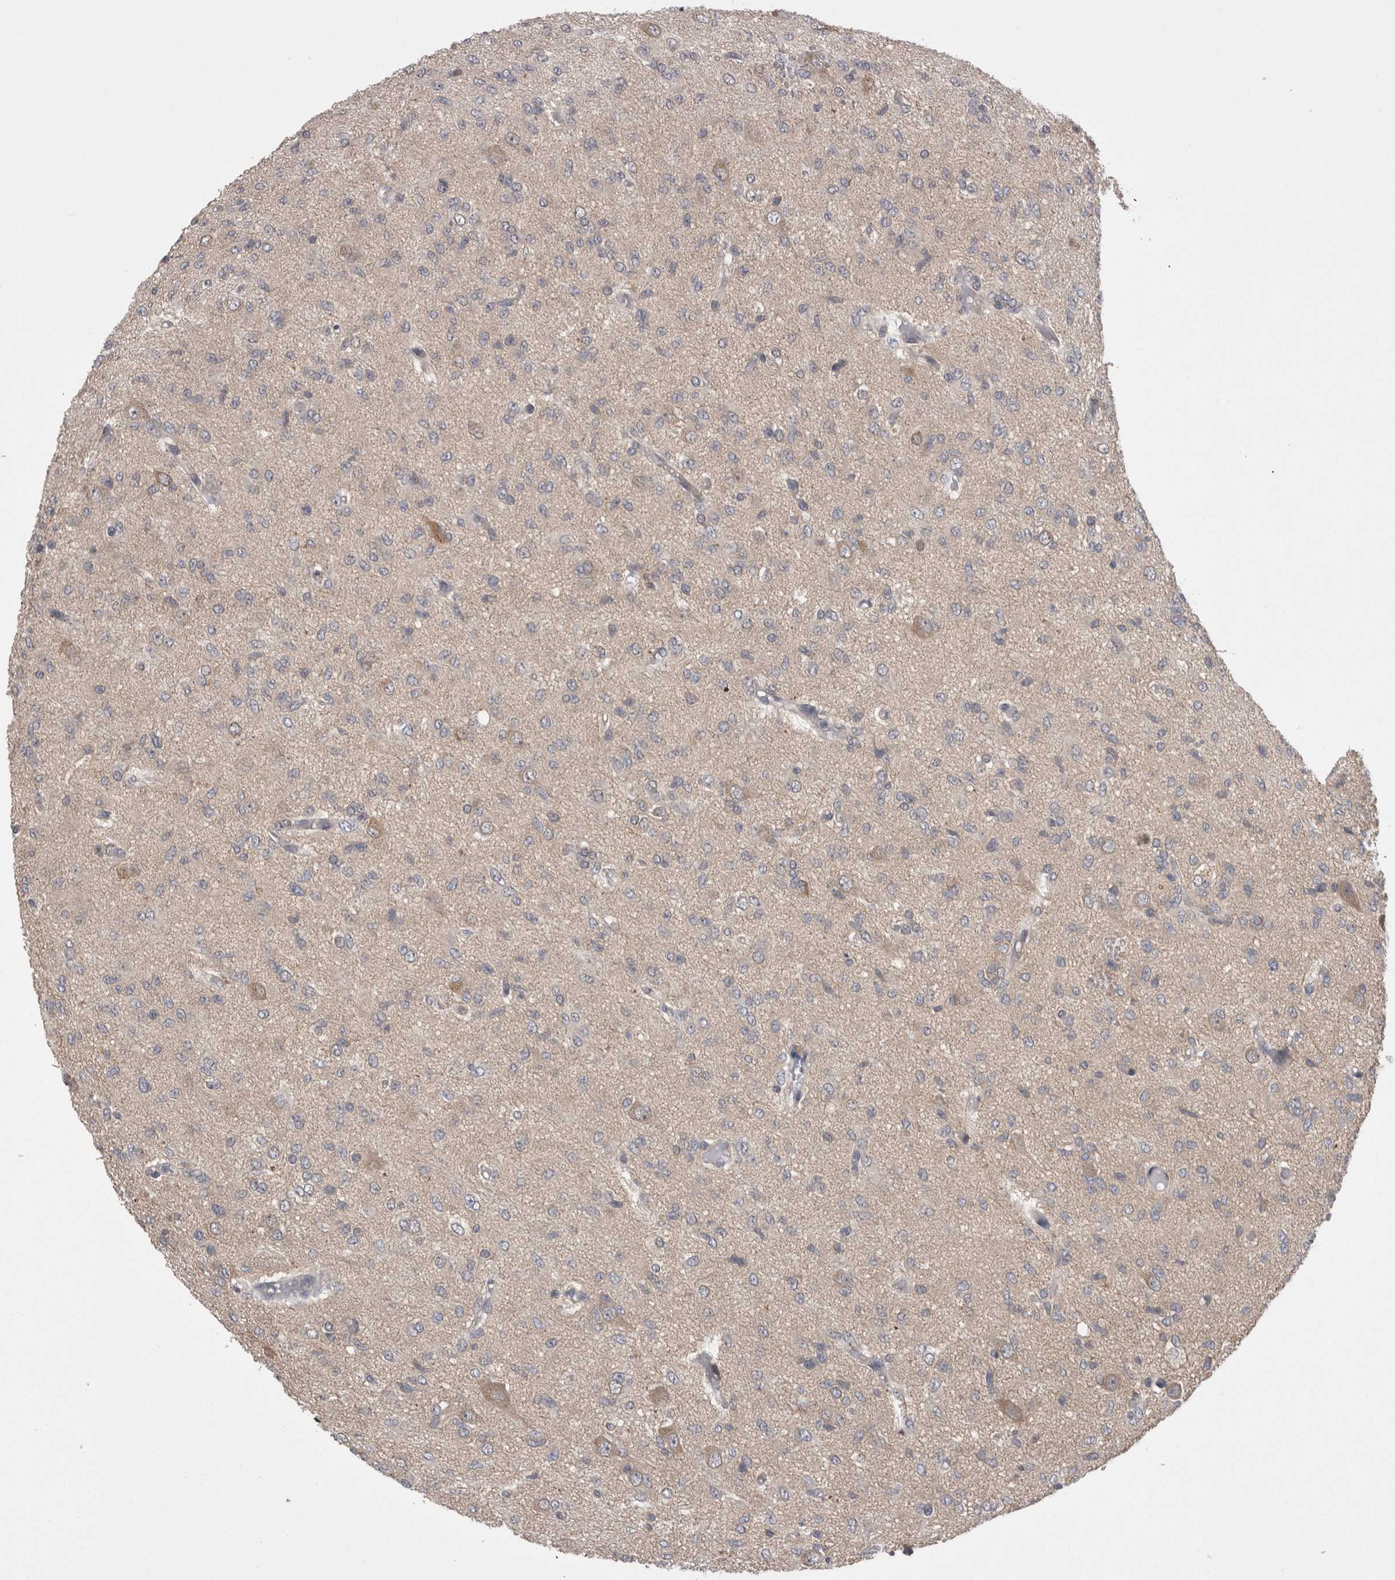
{"staining": {"intensity": "negative", "quantity": "none", "location": "none"}, "tissue": "glioma", "cell_type": "Tumor cells", "image_type": "cancer", "snomed": [{"axis": "morphology", "description": "Glioma, malignant, High grade"}, {"axis": "topography", "description": "Brain"}], "caption": "High power microscopy micrograph of an IHC image of glioma, revealing no significant expression in tumor cells.", "gene": "DCTN6", "patient": {"sex": "female", "age": 59}}